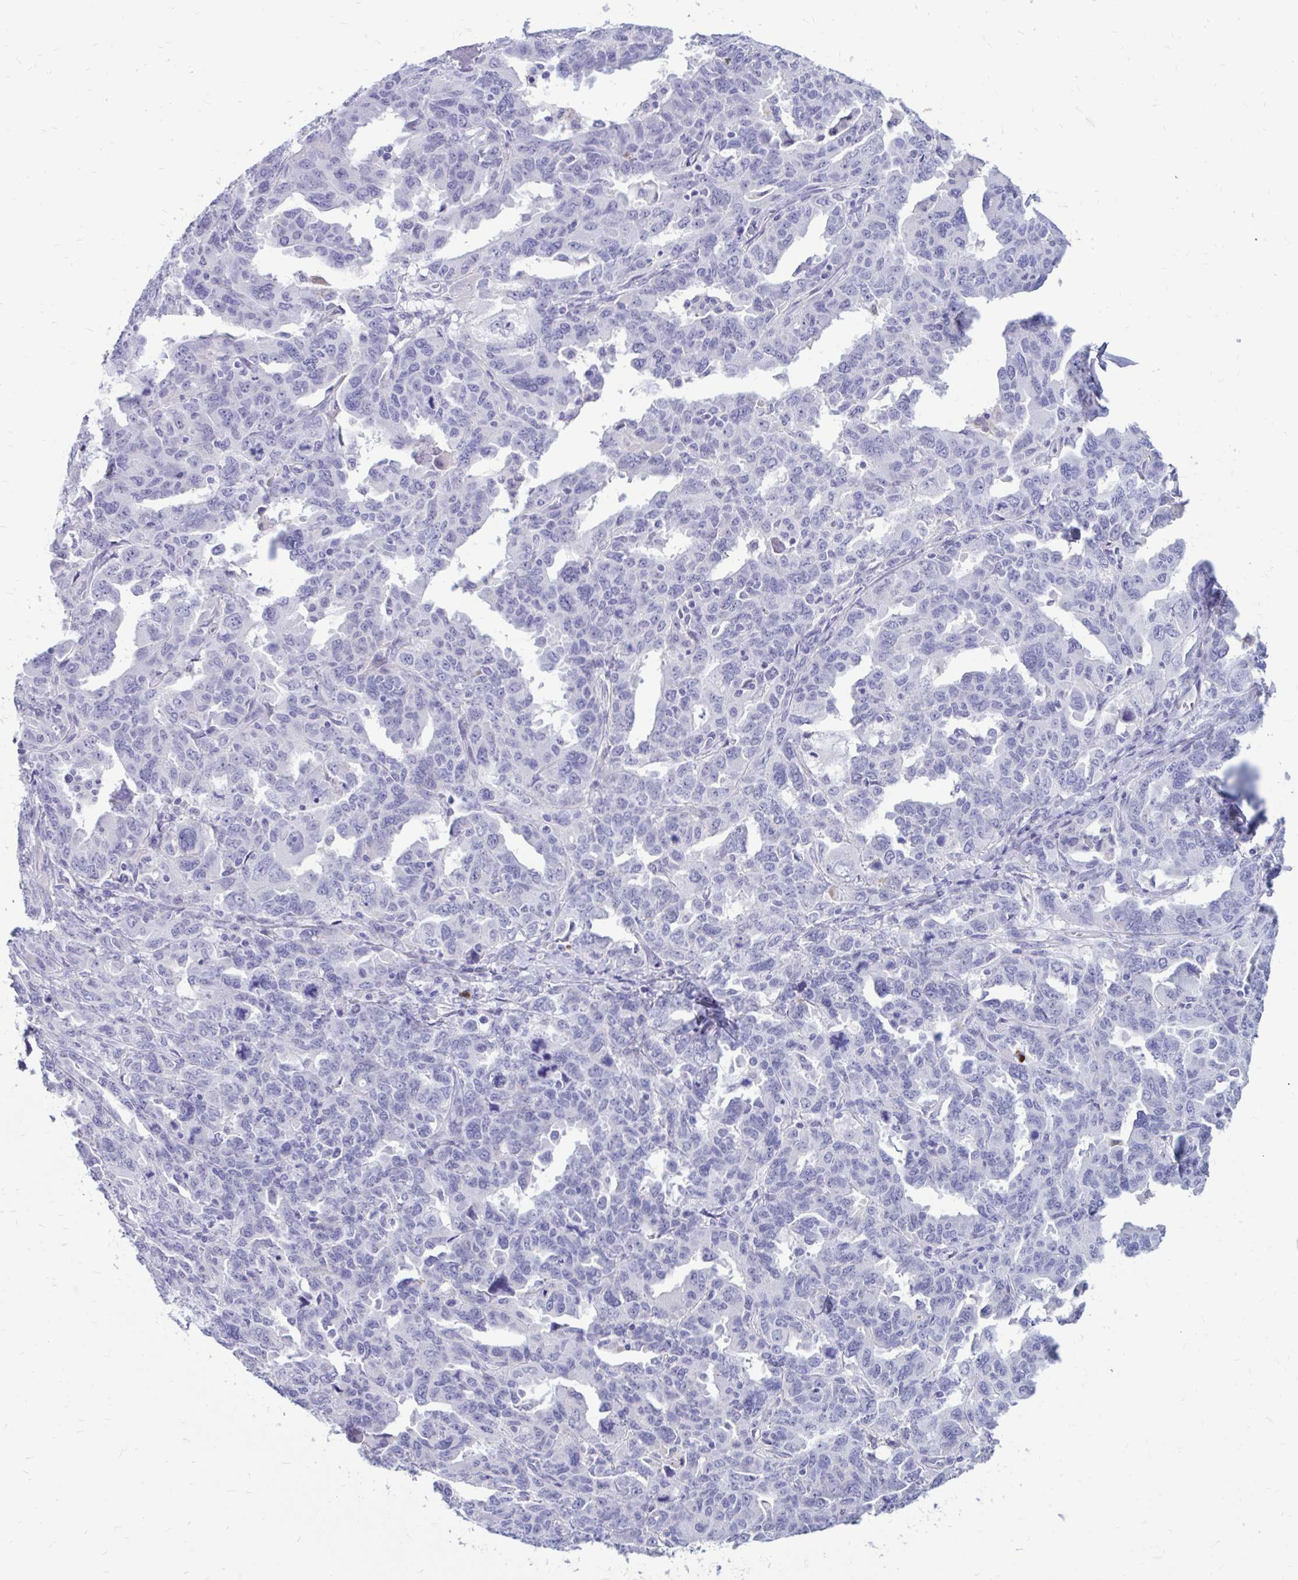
{"staining": {"intensity": "negative", "quantity": "none", "location": "none"}, "tissue": "ovarian cancer", "cell_type": "Tumor cells", "image_type": "cancer", "snomed": [{"axis": "morphology", "description": "Adenocarcinoma, NOS"}, {"axis": "morphology", "description": "Carcinoma, endometroid"}, {"axis": "topography", "description": "Ovary"}], "caption": "Image shows no protein expression in tumor cells of ovarian adenocarcinoma tissue.", "gene": "IGSF5", "patient": {"sex": "female", "age": 72}}